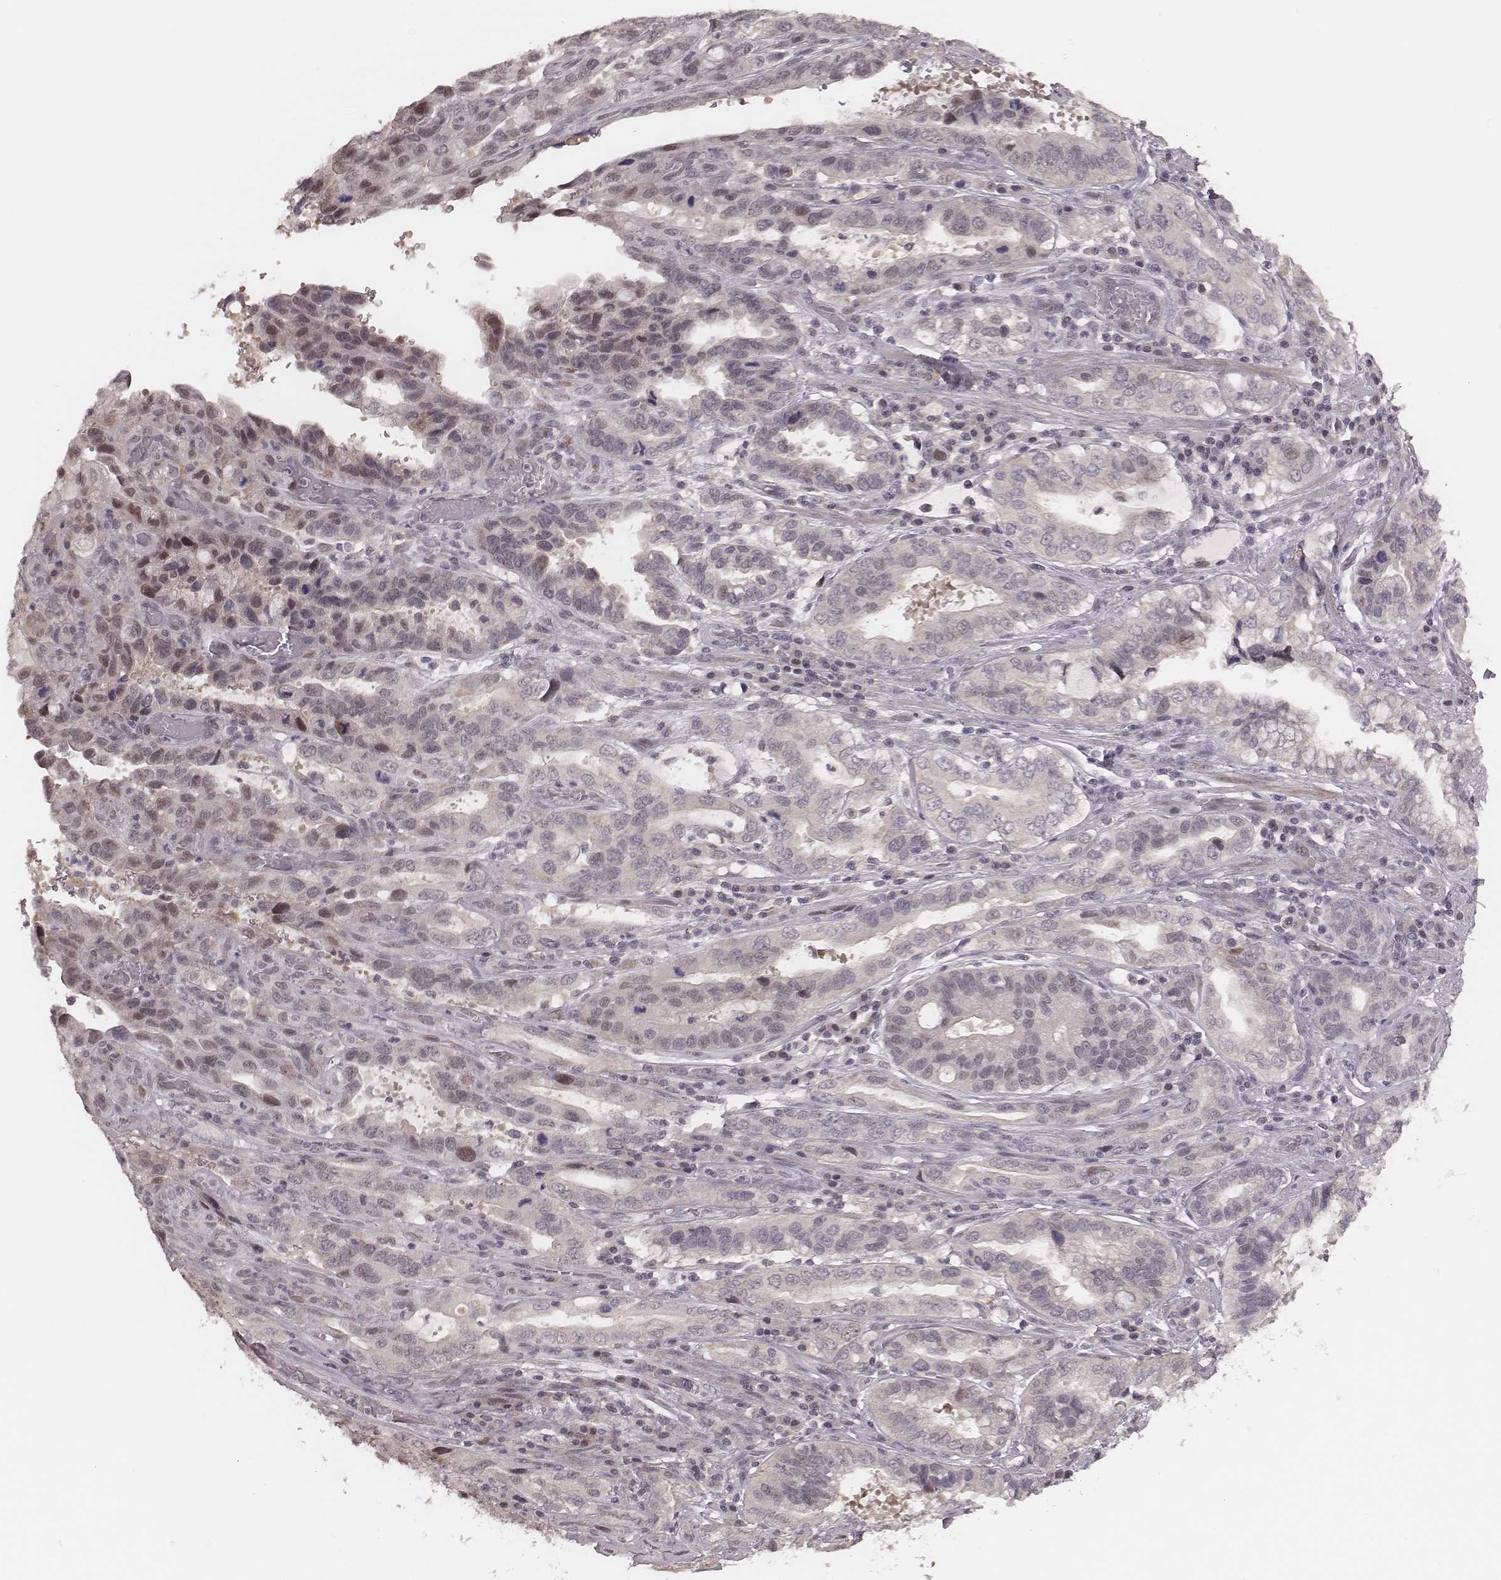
{"staining": {"intensity": "negative", "quantity": "none", "location": "none"}, "tissue": "stomach cancer", "cell_type": "Tumor cells", "image_type": "cancer", "snomed": [{"axis": "morphology", "description": "Adenocarcinoma, NOS"}, {"axis": "topography", "description": "Stomach, lower"}], "caption": "A micrograph of human stomach cancer (adenocarcinoma) is negative for staining in tumor cells. (Brightfield microscopy of DAB (3,3'-diaminobenzidine) immunohistochemistry at high magnification).", "gene": "FAM13B", "patient": {"sex": "female", "age": 76}}